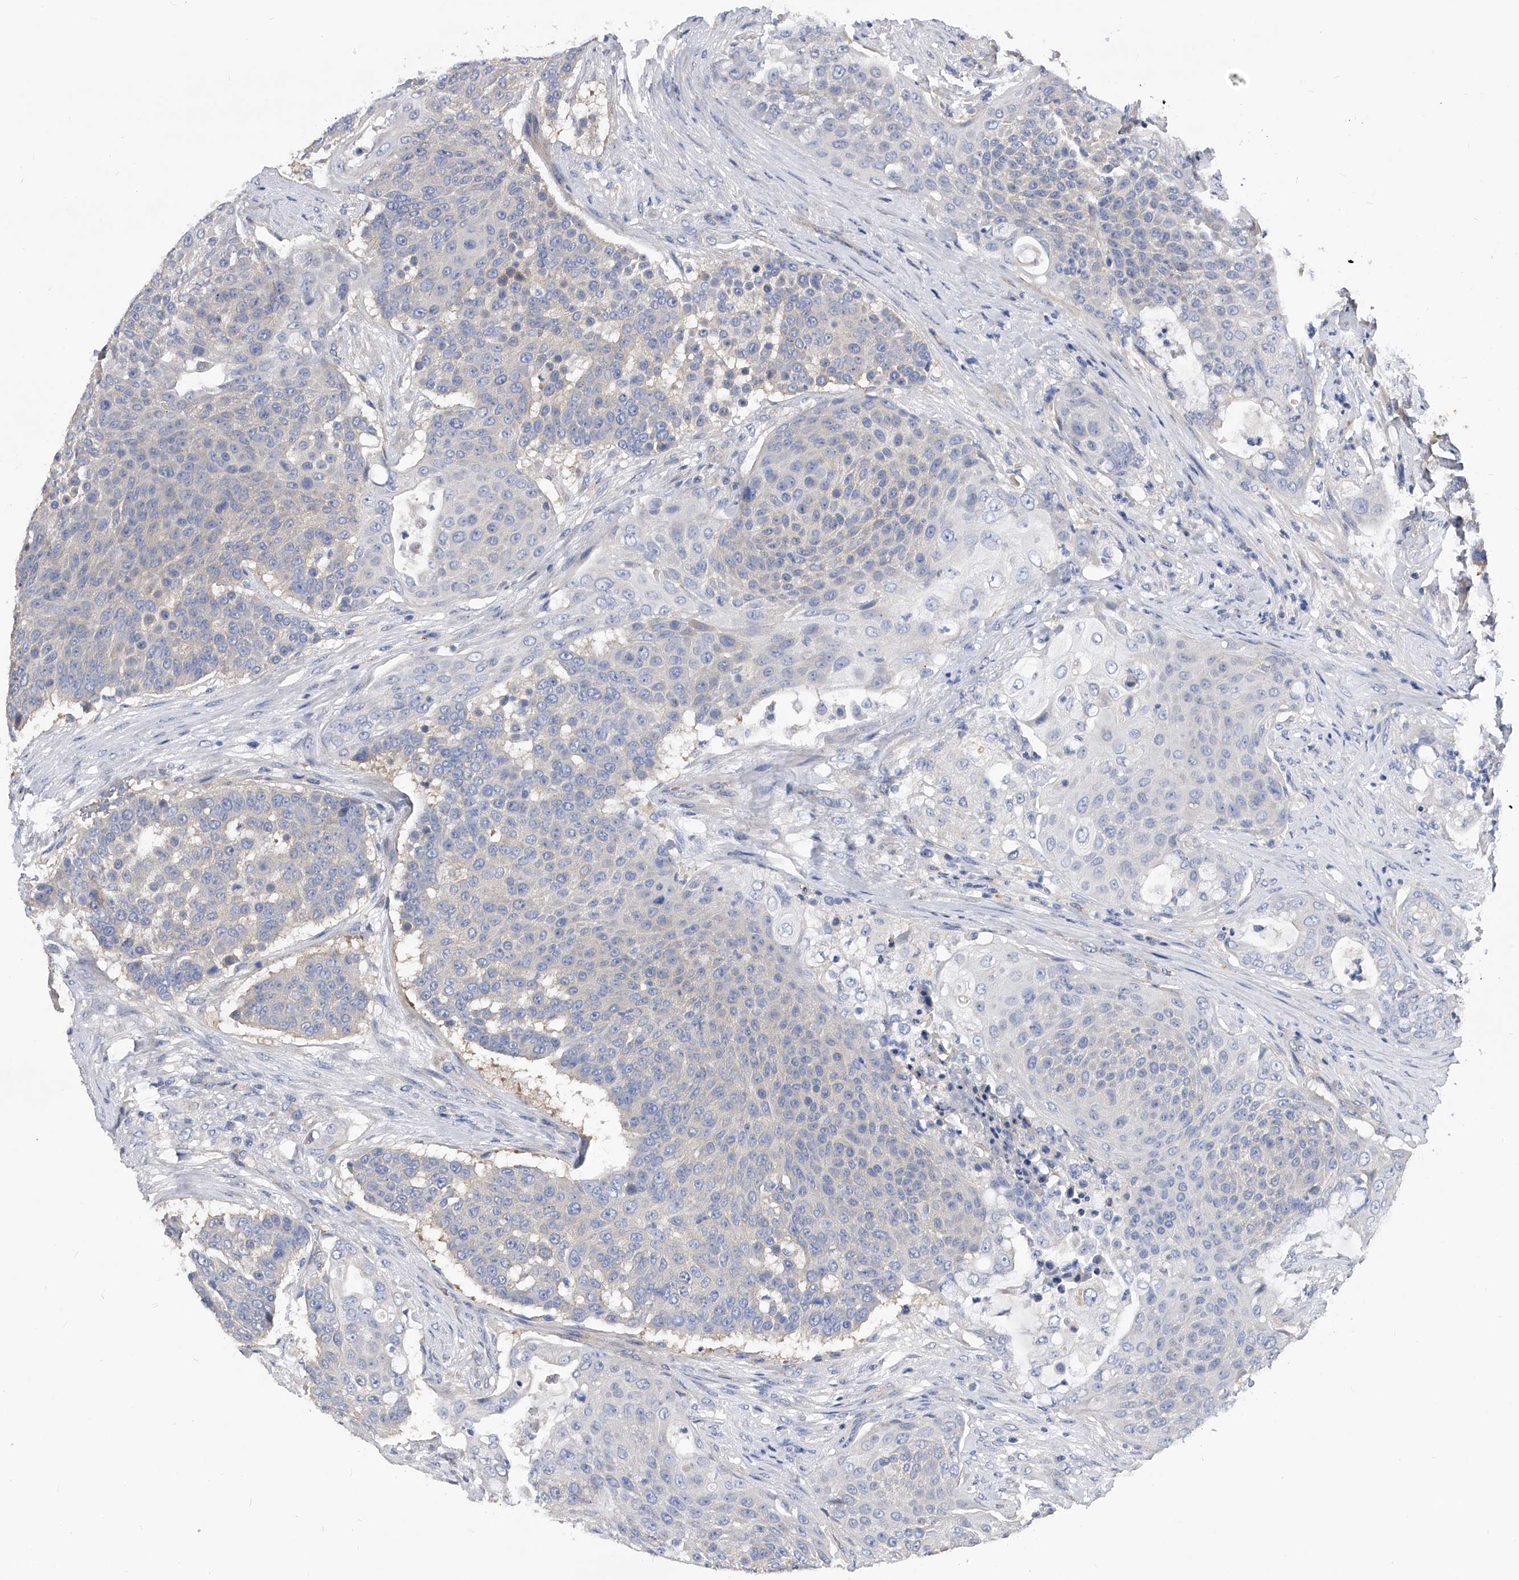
{"staining": {"intensity": "negative", "quantity": "none", "location": "none"}, "tissue": "urothelial cancer", "cell_type": "Tumor cells", "image_type": "cancer", "snomed": [{"axis": "morphology", "description": "Urothelial carcinoma, High grade"}, {"axis": "topography", "description": "Urinary bladder"}], "caption": "This is an immunohistochemistry photomicrograph of high-grade urothelial carcinoma. There is no expression in tumor cells.", "gene": "PPP5C", "patient": {"sex": "female", "age": 63}}